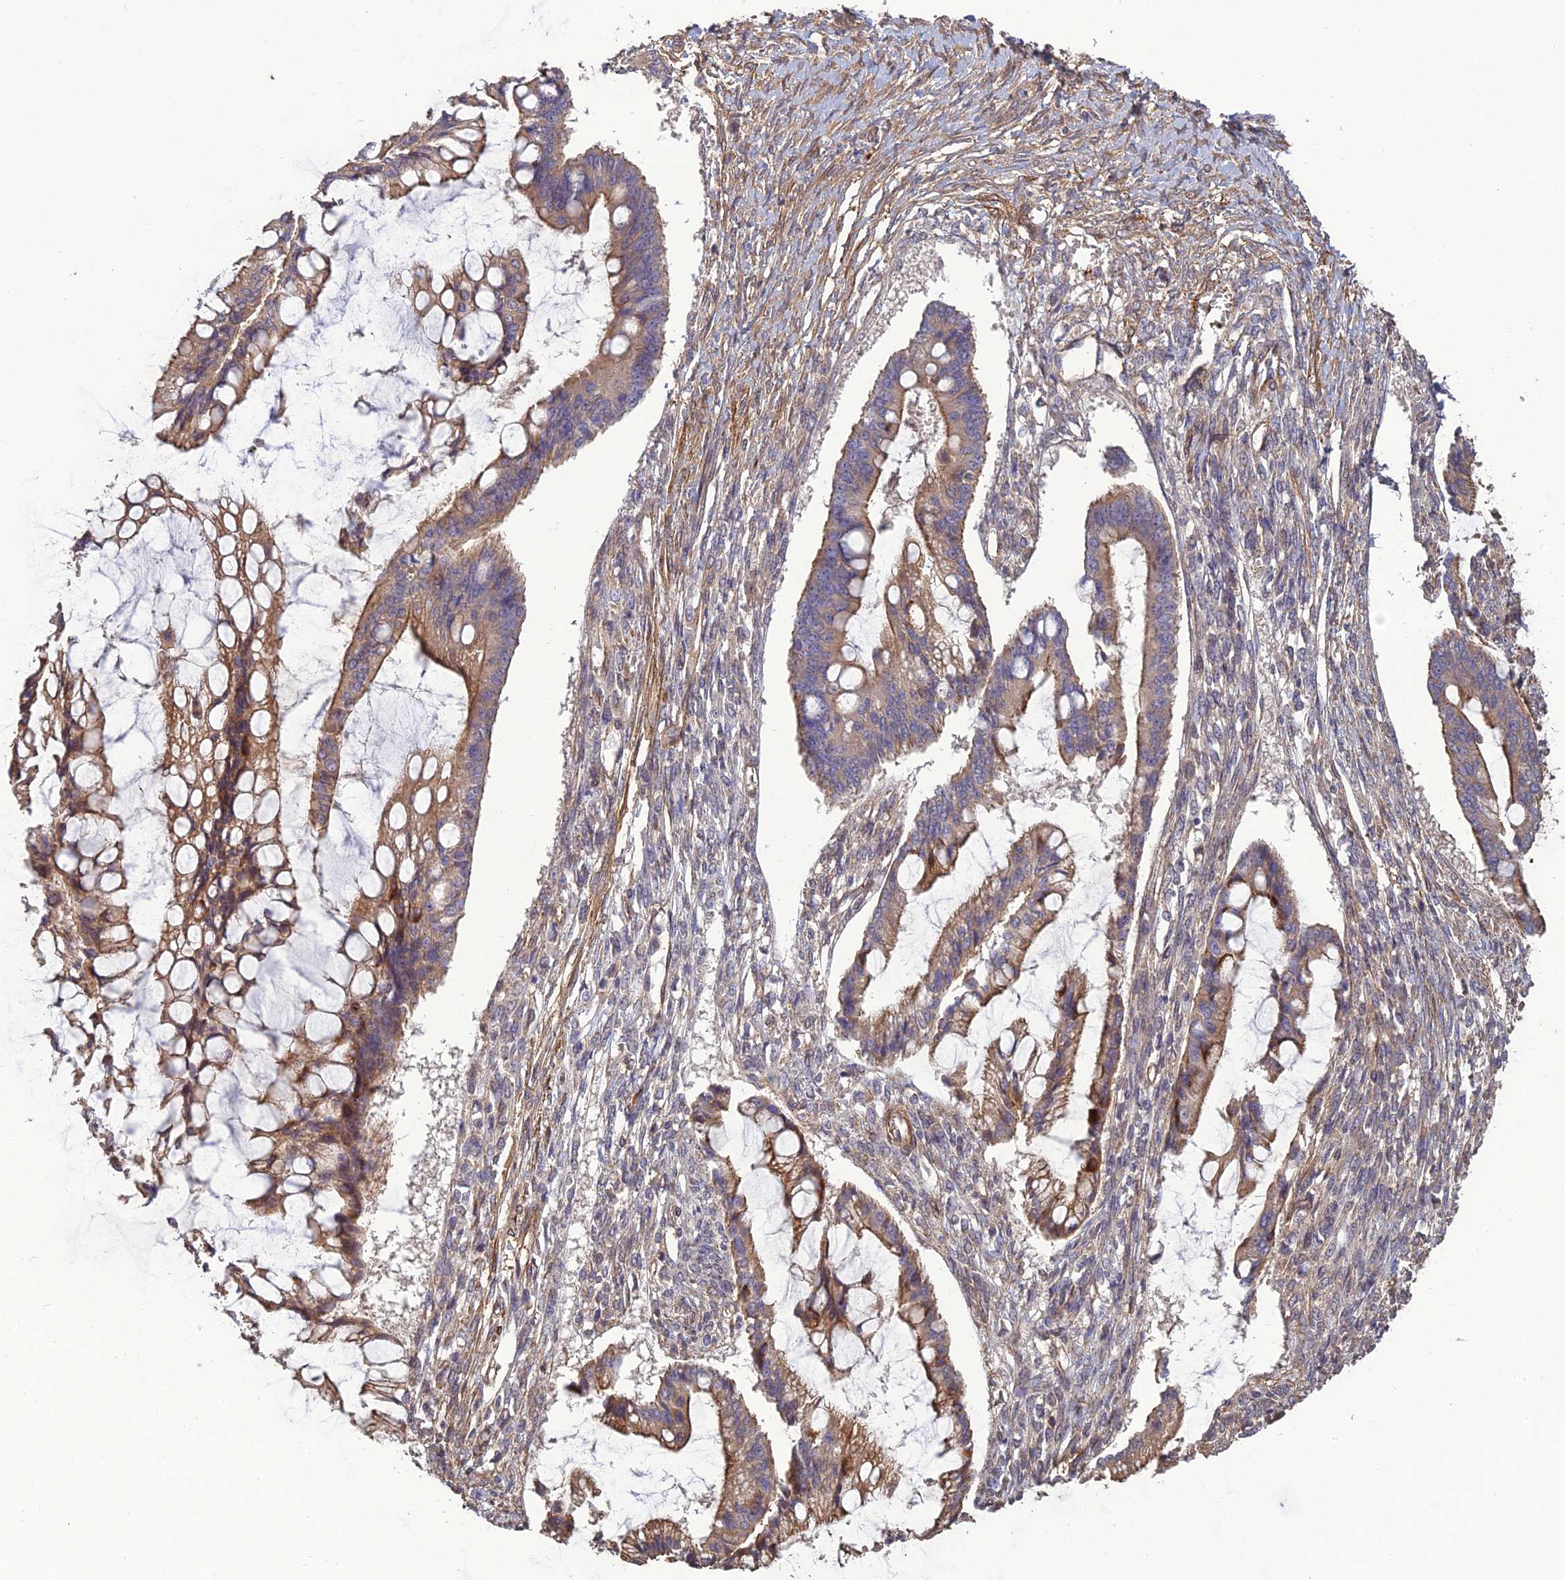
{"staining": {"intensity": "moderate", "quantity": "25%-75%", "location": "cytoplasmic/membranous"}, "tissue": "ovarian cancer", "cell_type": "Tumor cells", "image_type": "cancer", "snomed": [{"axis": "morphology", "description": "Cystadenocarcinoma, mucinous, NOS"}, {"axis": "topography", "description": "Ovary"}], "caption": "Tumor cells display moderate cytoplasmic/membranous expression in about 25%-75% of cells in ovarian mucinous cystadenocarcinoma.", "gene": "ATP6V0A2", "patient": {"sex": "female", "age": 73}}